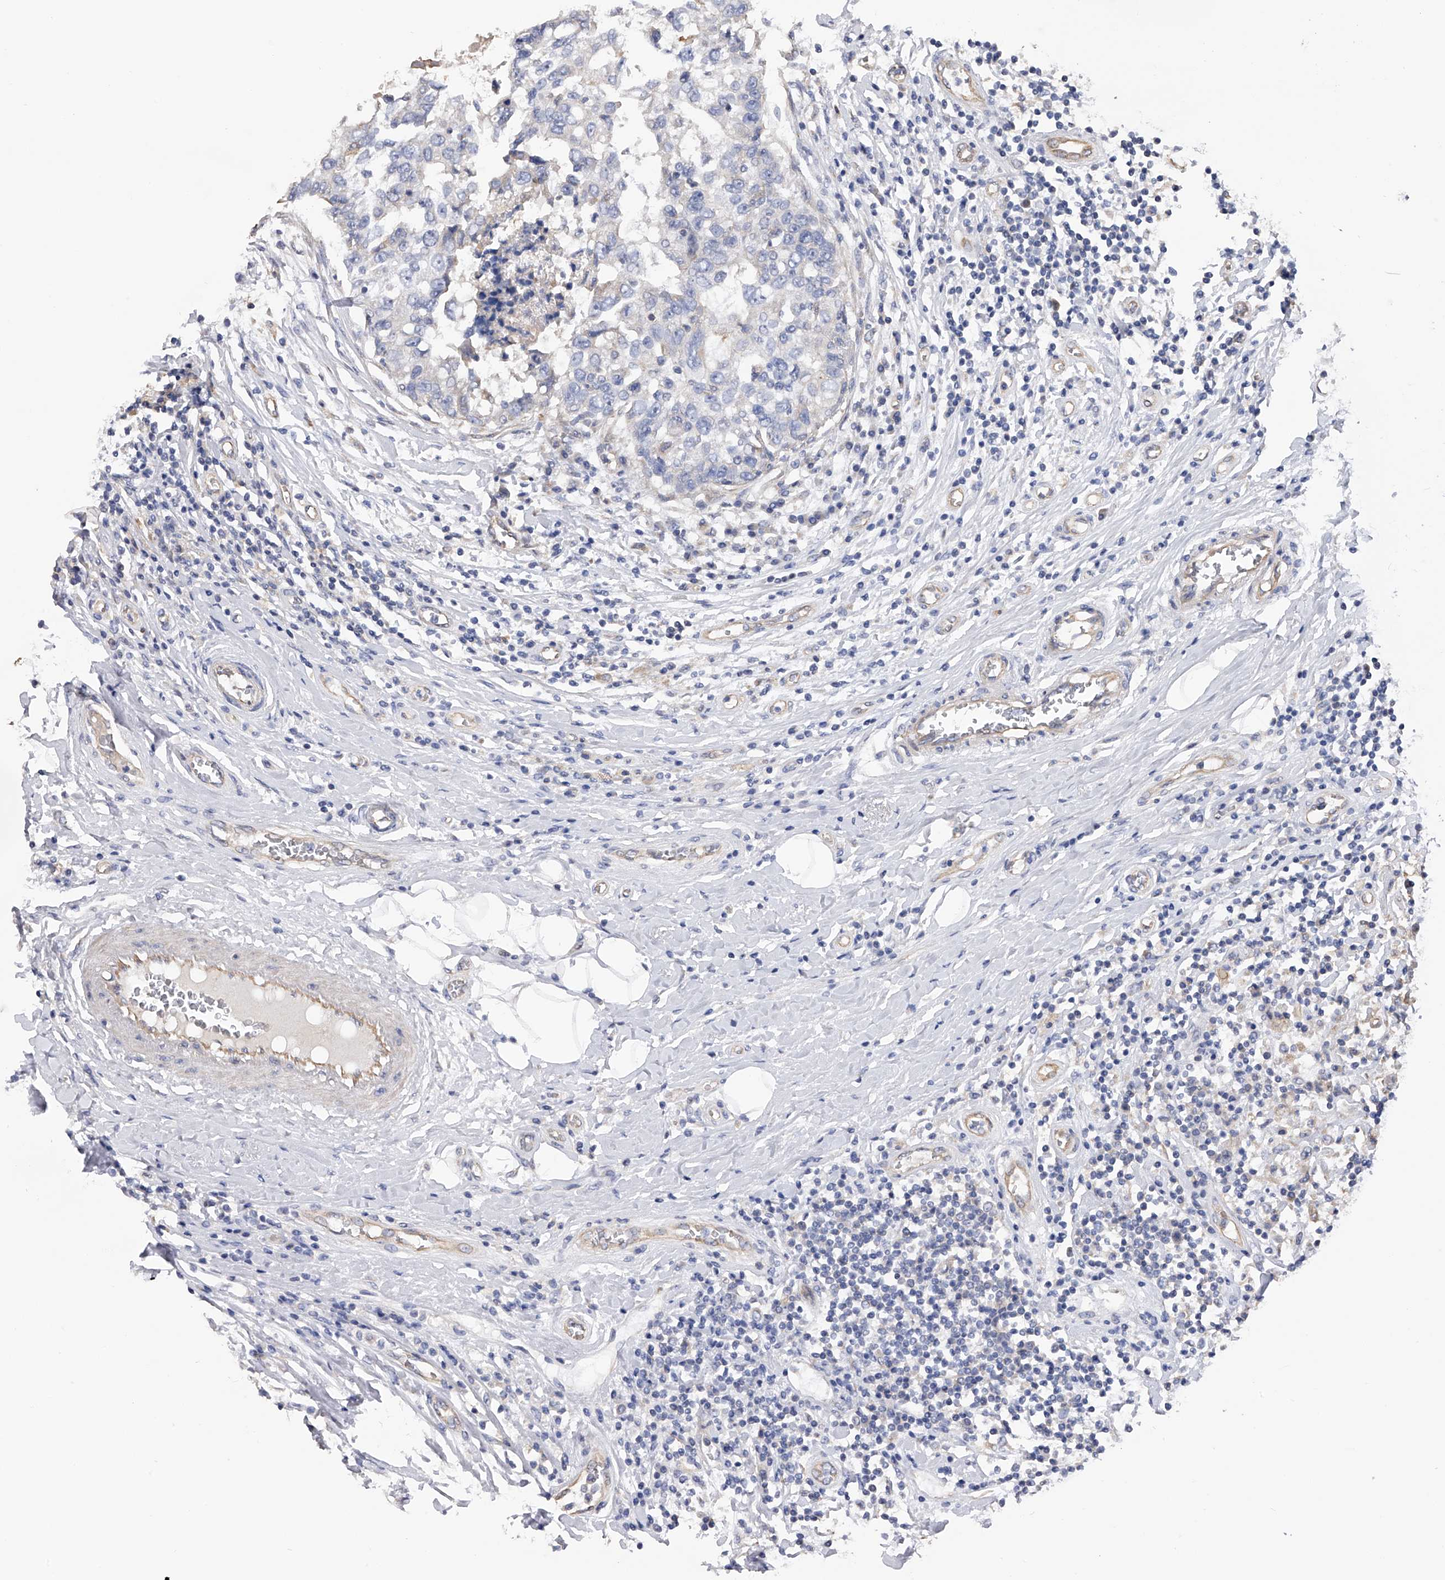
{"staining": {"intensity": "negative", "quantity": "none", "location": "none"}, "tissue": "breast cancer", "cell_type": "Tumor cells", "image_type": "cancer", "snomed": [{"axis": "morphology", "description": "Duct carcinoma"}, {"axis": "topography", "description": "Breast"}], "caption": "DAB (3,3'-diaminobenzidine) immunohistochemical staining of infiltrating ductal carcinoma (breast) exhibits no significant staining in tumor cells.", "gene": "RWDD2A", "patient": {"sex": "female", "age": 27}}